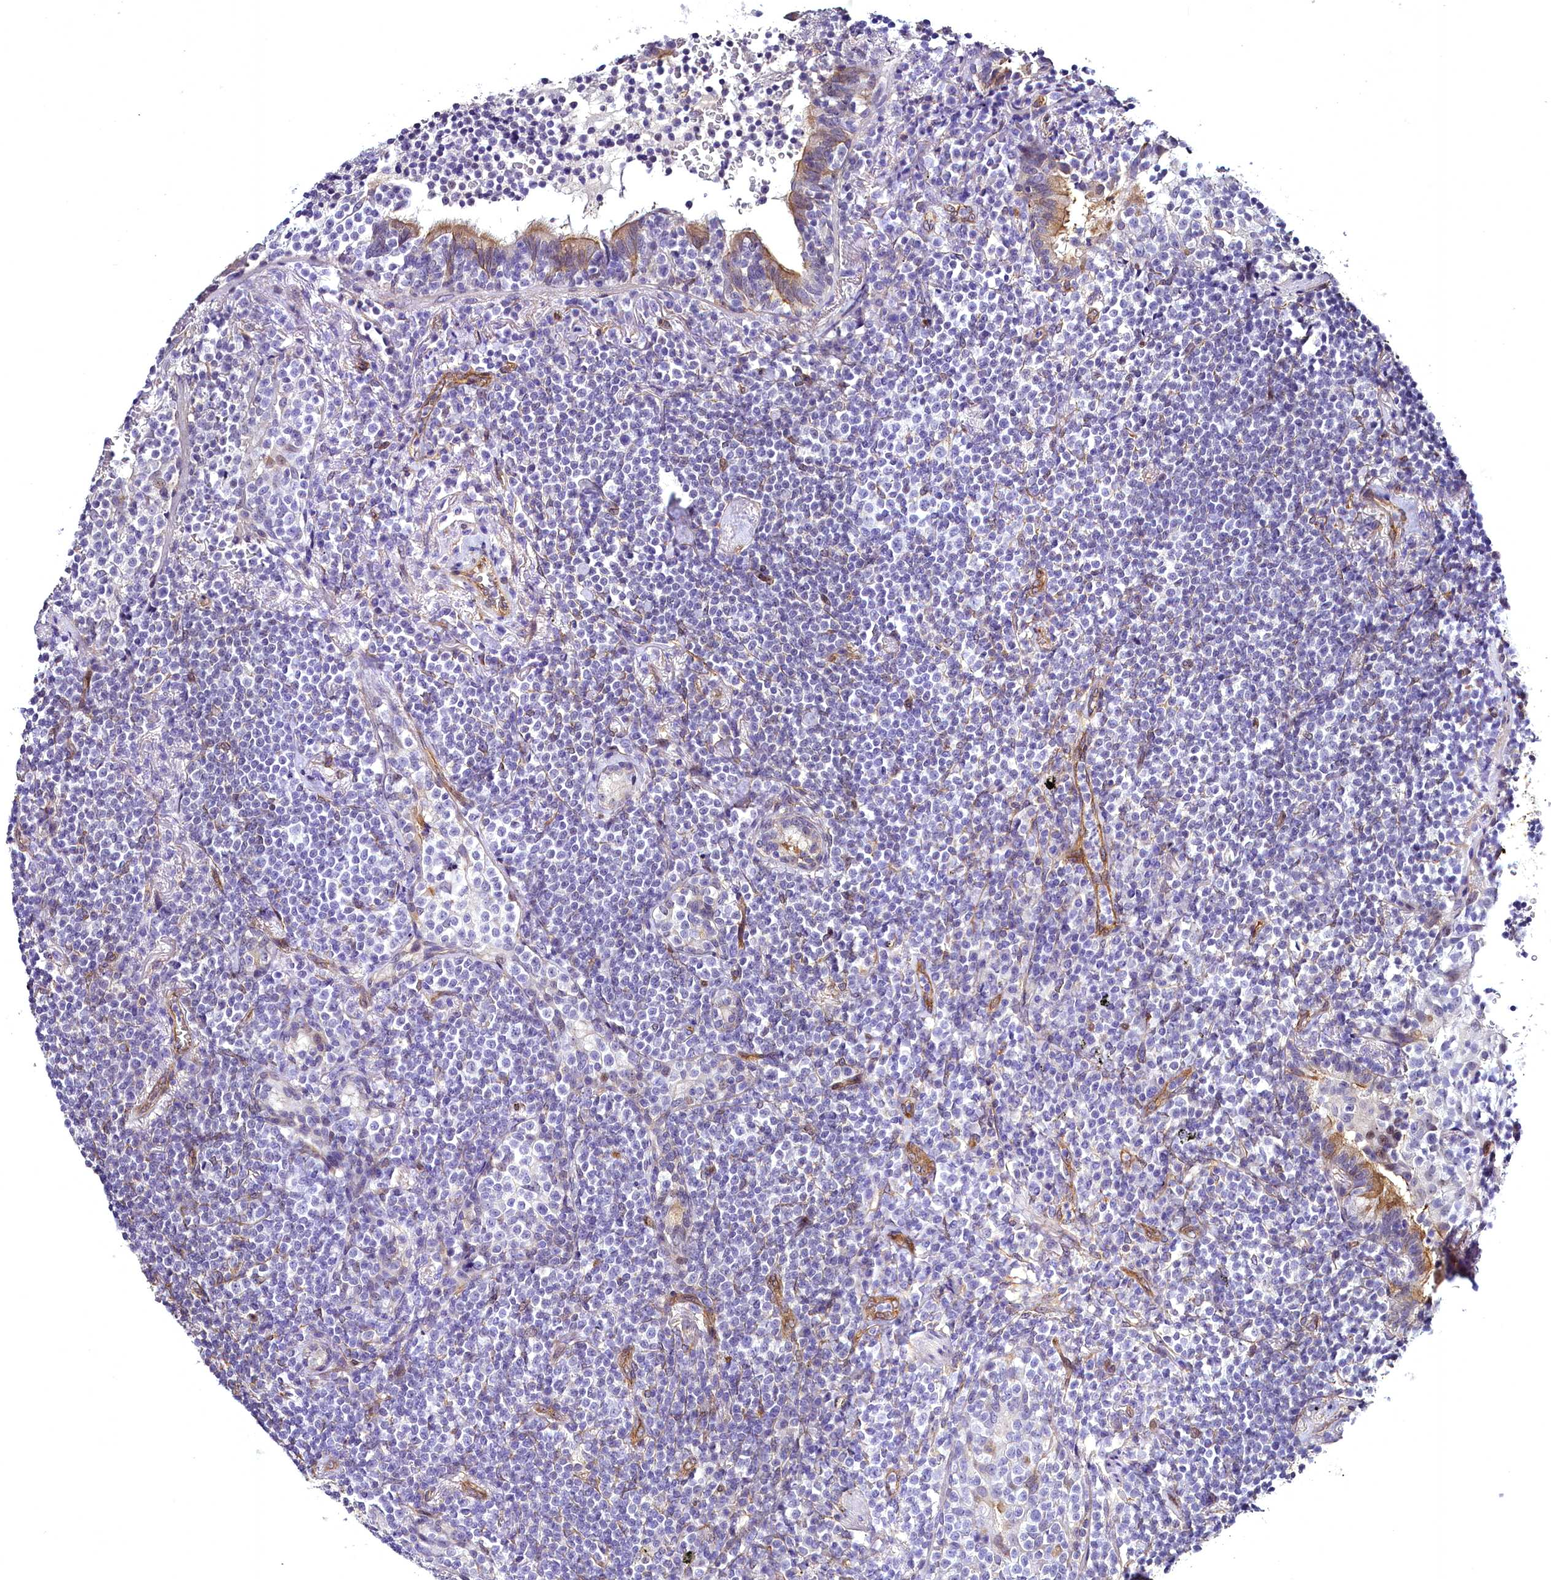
{"staining": {"intensity": "negative", "quantity": "none", "location": "none"}, "tissue": "lymphoma", "cell_type": "Tumor cells", "image_type": "cancer", "snomed": [{"axis": "morphology", "description": "Malignant lymphoma, non-Hodgkin's type, Low grade"}, {"axis": "topography", "description": "Lung"}], "caption": "High power microscopy image of an IHC photomicrograph of malignant lymphoma, non-Hodgkin's type (low-grade), revealing no significant positivity in tumor cells.", "gene": "STXBP1", "patient": {"sex": "female", "age": 71}}